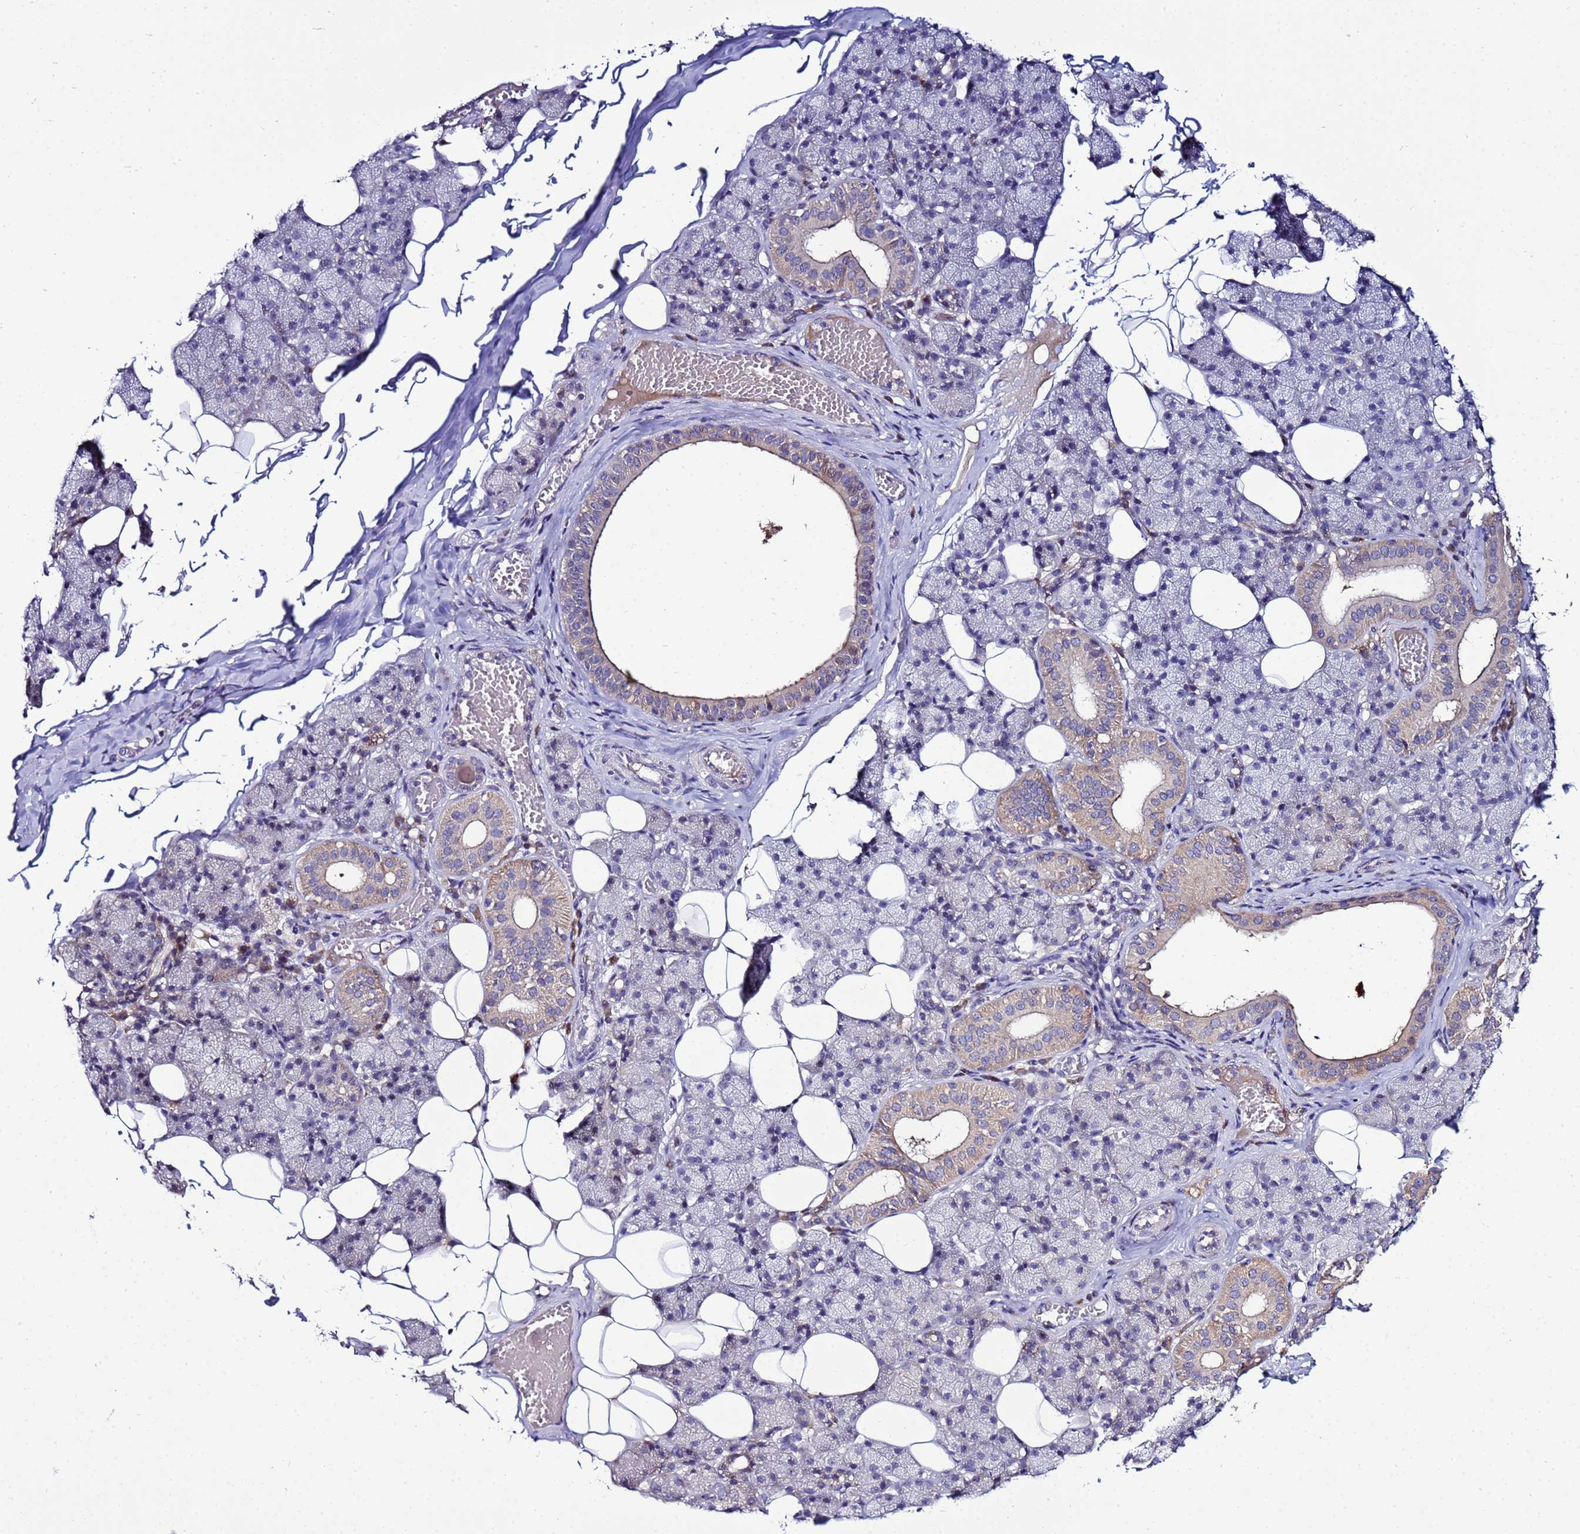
{"staining": {"intensity": "moderate", "quantity": "<25%", "location": "cytoplasmic/membranous"}, "tissue": "salivary gland", "cell_type": "Glandular cells", "image_type": "normal", "snomed": [{"axis": "morphology", "description": "Normal tissue, NOS"}, {"axis": "topography", "description": "Salivary gland"}], "caption": "Immunohistochemical staining of benign human salivary gland demonstrates <25% levels of moderate cytoplasmic/membranous protein expression in about <25% of glandular cells. The protein of interest is stained brown, and the nuclei are stained in blue (DAB IHC with brightfield microscopy, high magnification).", "gene": "NOL8", "patient": {"sex": "female", "age": 33}}